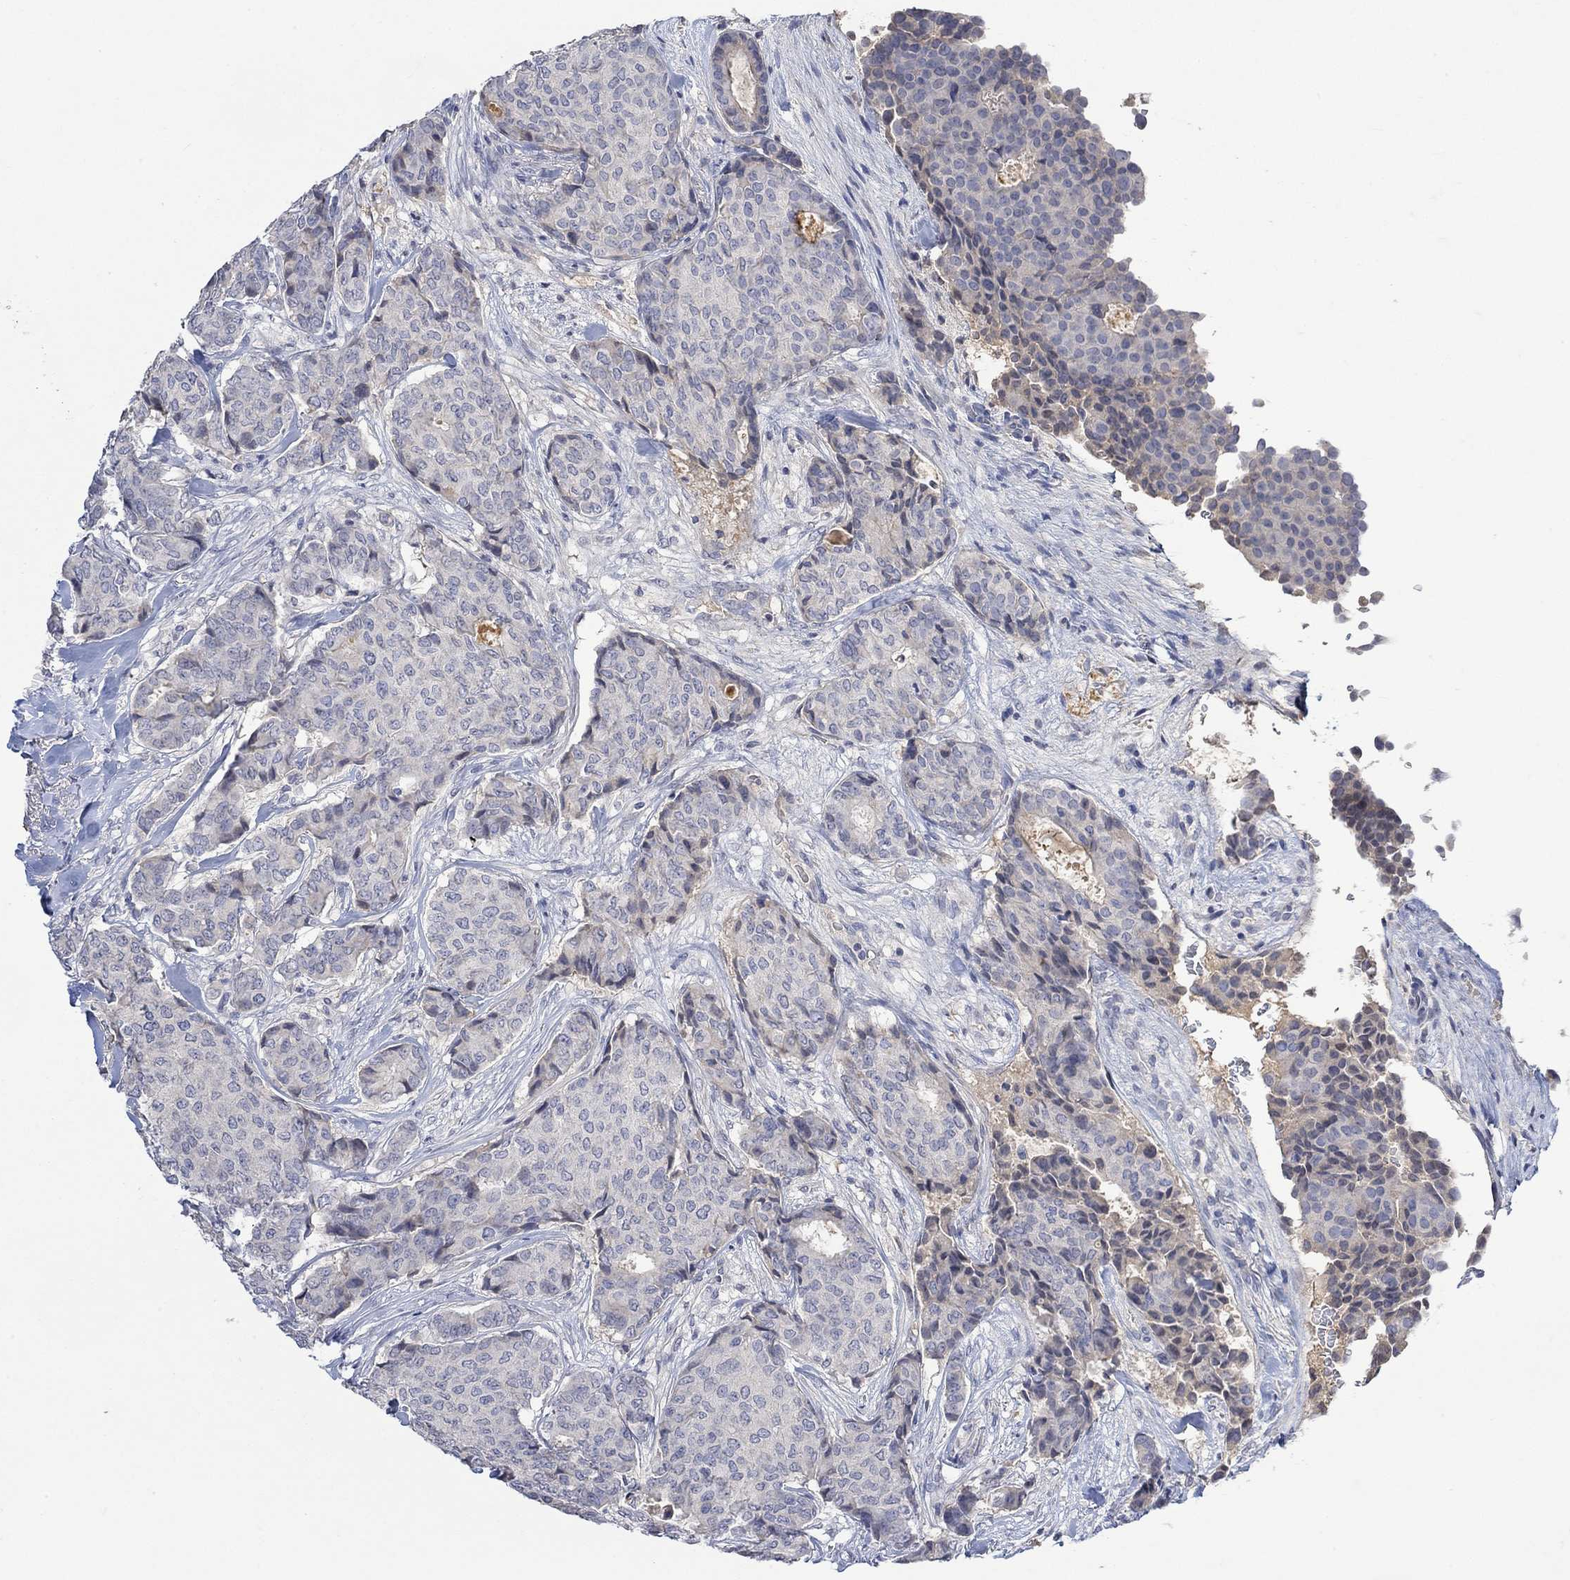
{"staining": {"intensity": "negative", "quantity": "none", "location": "none"}, "tissue": "breast cancer", "cell_type": "Tumor cells", "image_type": "cancer", "snomed": [{"axis": "morphology", "description": "Duct carcinoma"}, {"axis": "topography", "description": "Breast"}], "caption": "Tumor cells are negative for protein expression in human breast cancer. The staining is performed using DAB brown chromogen with nuclei counter-stained in using hematoxylin.", "gene": "MSTN", "patient": {"sex": "female", "age": 75}}